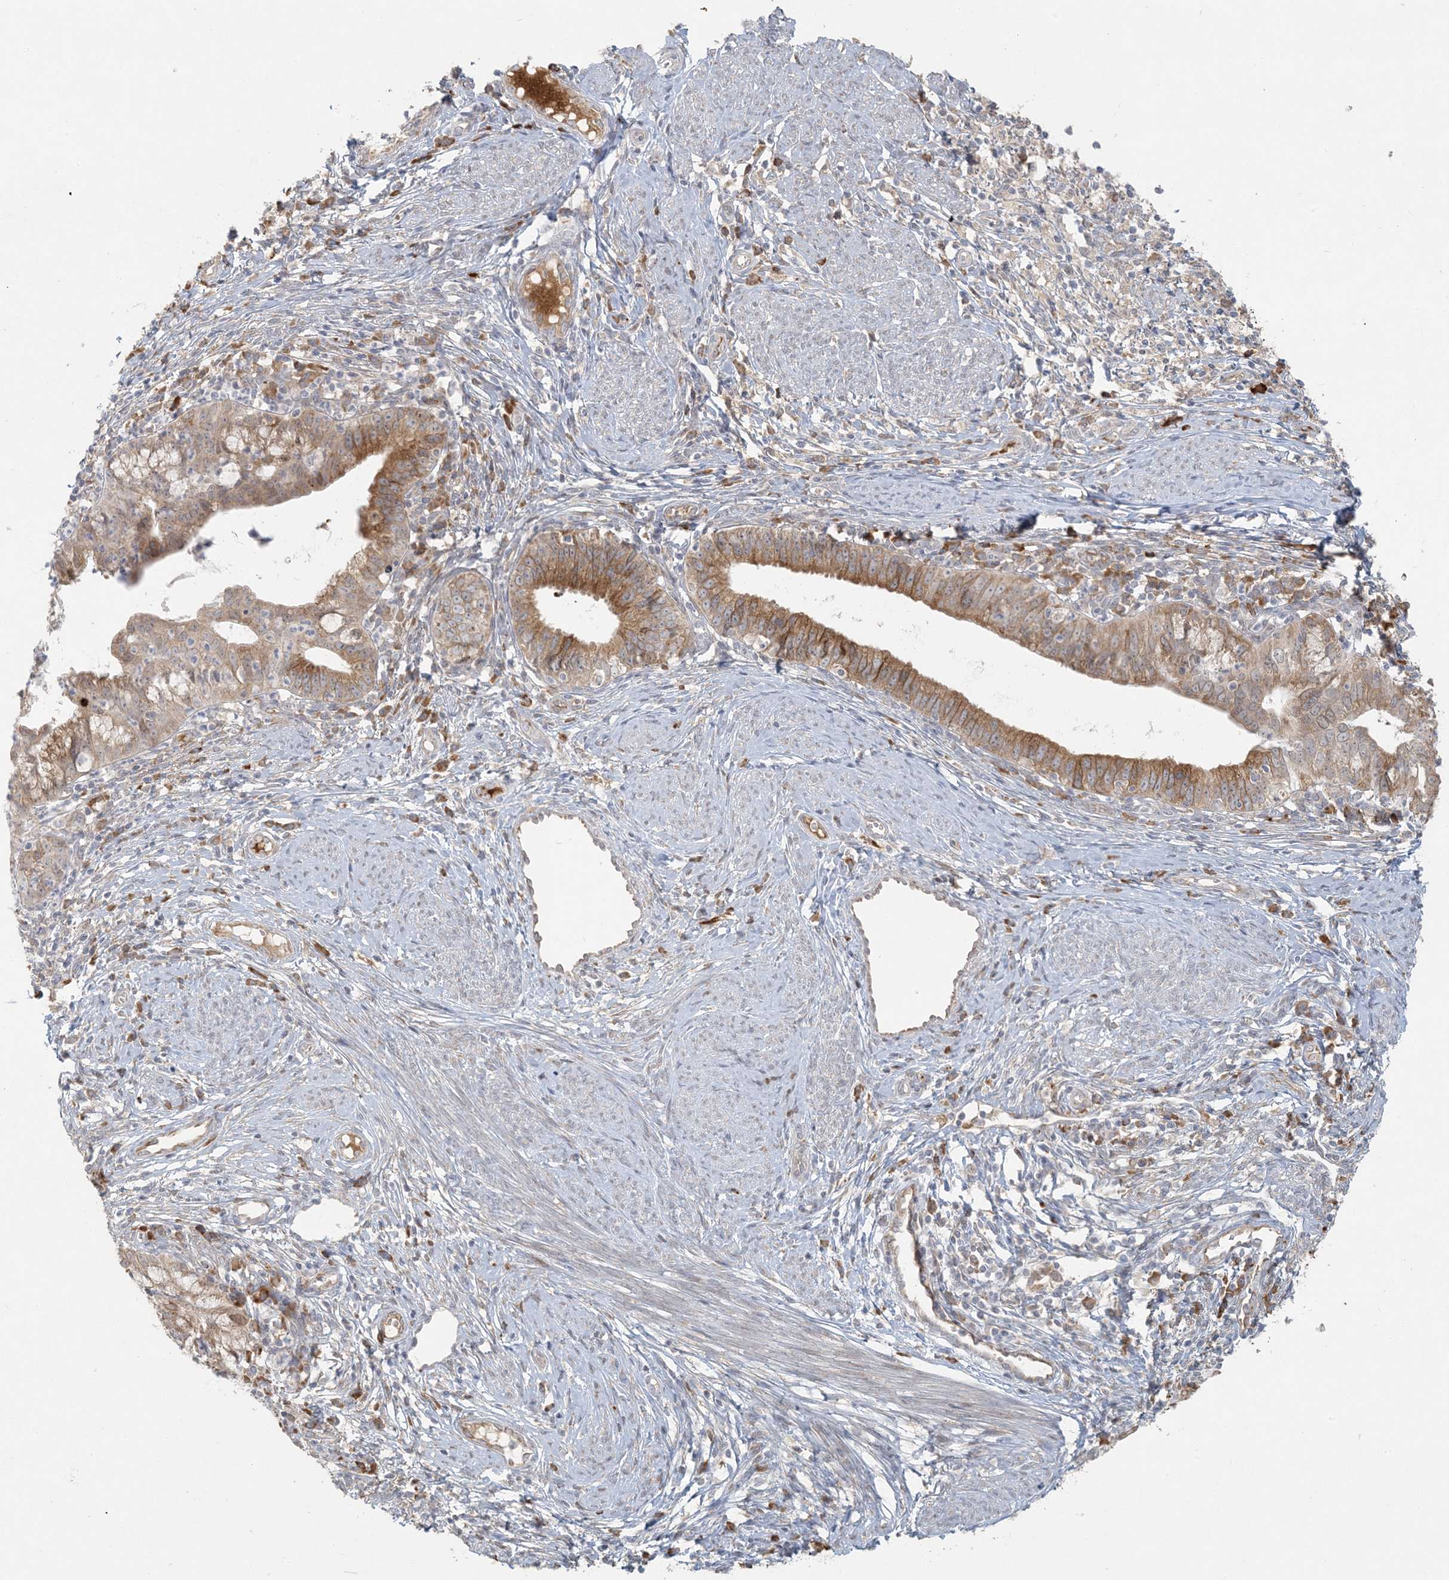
{"staining": {"intensity": "moderate", "quantity": ">75%", "location": "cytoplasmic/membranous"}, "tissue": "cervical cancer", "cell_type": "Tumor cells", "image_type": "cancer", "snomed": [{"axis": "morphology", "description": "Adenocarcinoma, NOS"}, {"axis": "topography", "description": "Cervix"}], "caption": "Human cervical adenocarcinoma stained for a protein (brown) demonstrates moderate cytoplasmic/membranous positive expression in approximately >75% of tumor cells.", "gene": "HACL1", "patient": {"sex": "female", "age": 36}}